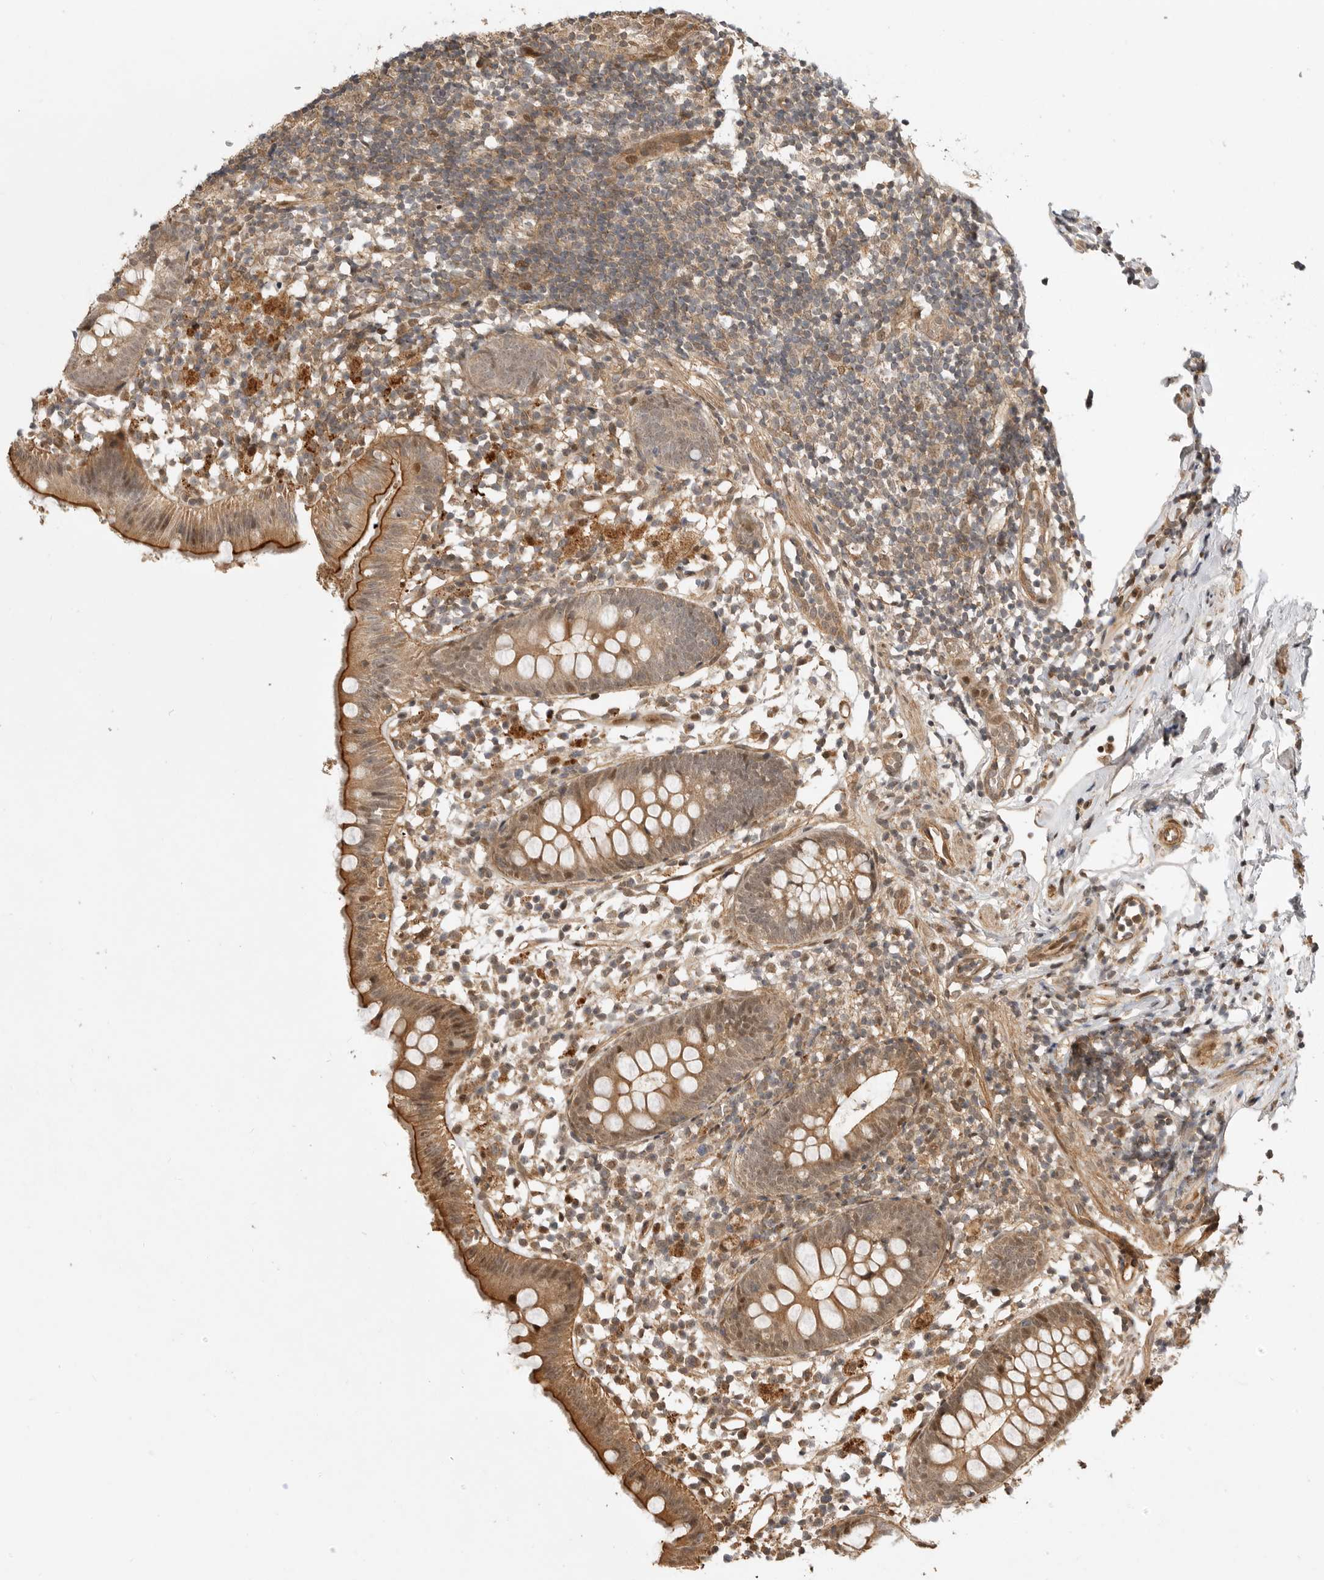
{"staining": {"intensity": "moderate", "quantity": ">75%", "location": "cytoplasmic/membranous"}, "tissue": "appendix", "cell_type": "Glandular cells", "image_type": "normal", "snomed": [{"axis": "morphology", "description": "Normal tissue, NOS"}, {"axis": "topography", "description": "Appendix"}], "caption": "Immunohistochemical staining of benign appendix demonstrates >75% levels of moderate cytoplasmic/membranous protein expression in approximately >75% of glandular cells.", "gene": "ADPRS", "patient": {"sex": "female", "age": 20}}